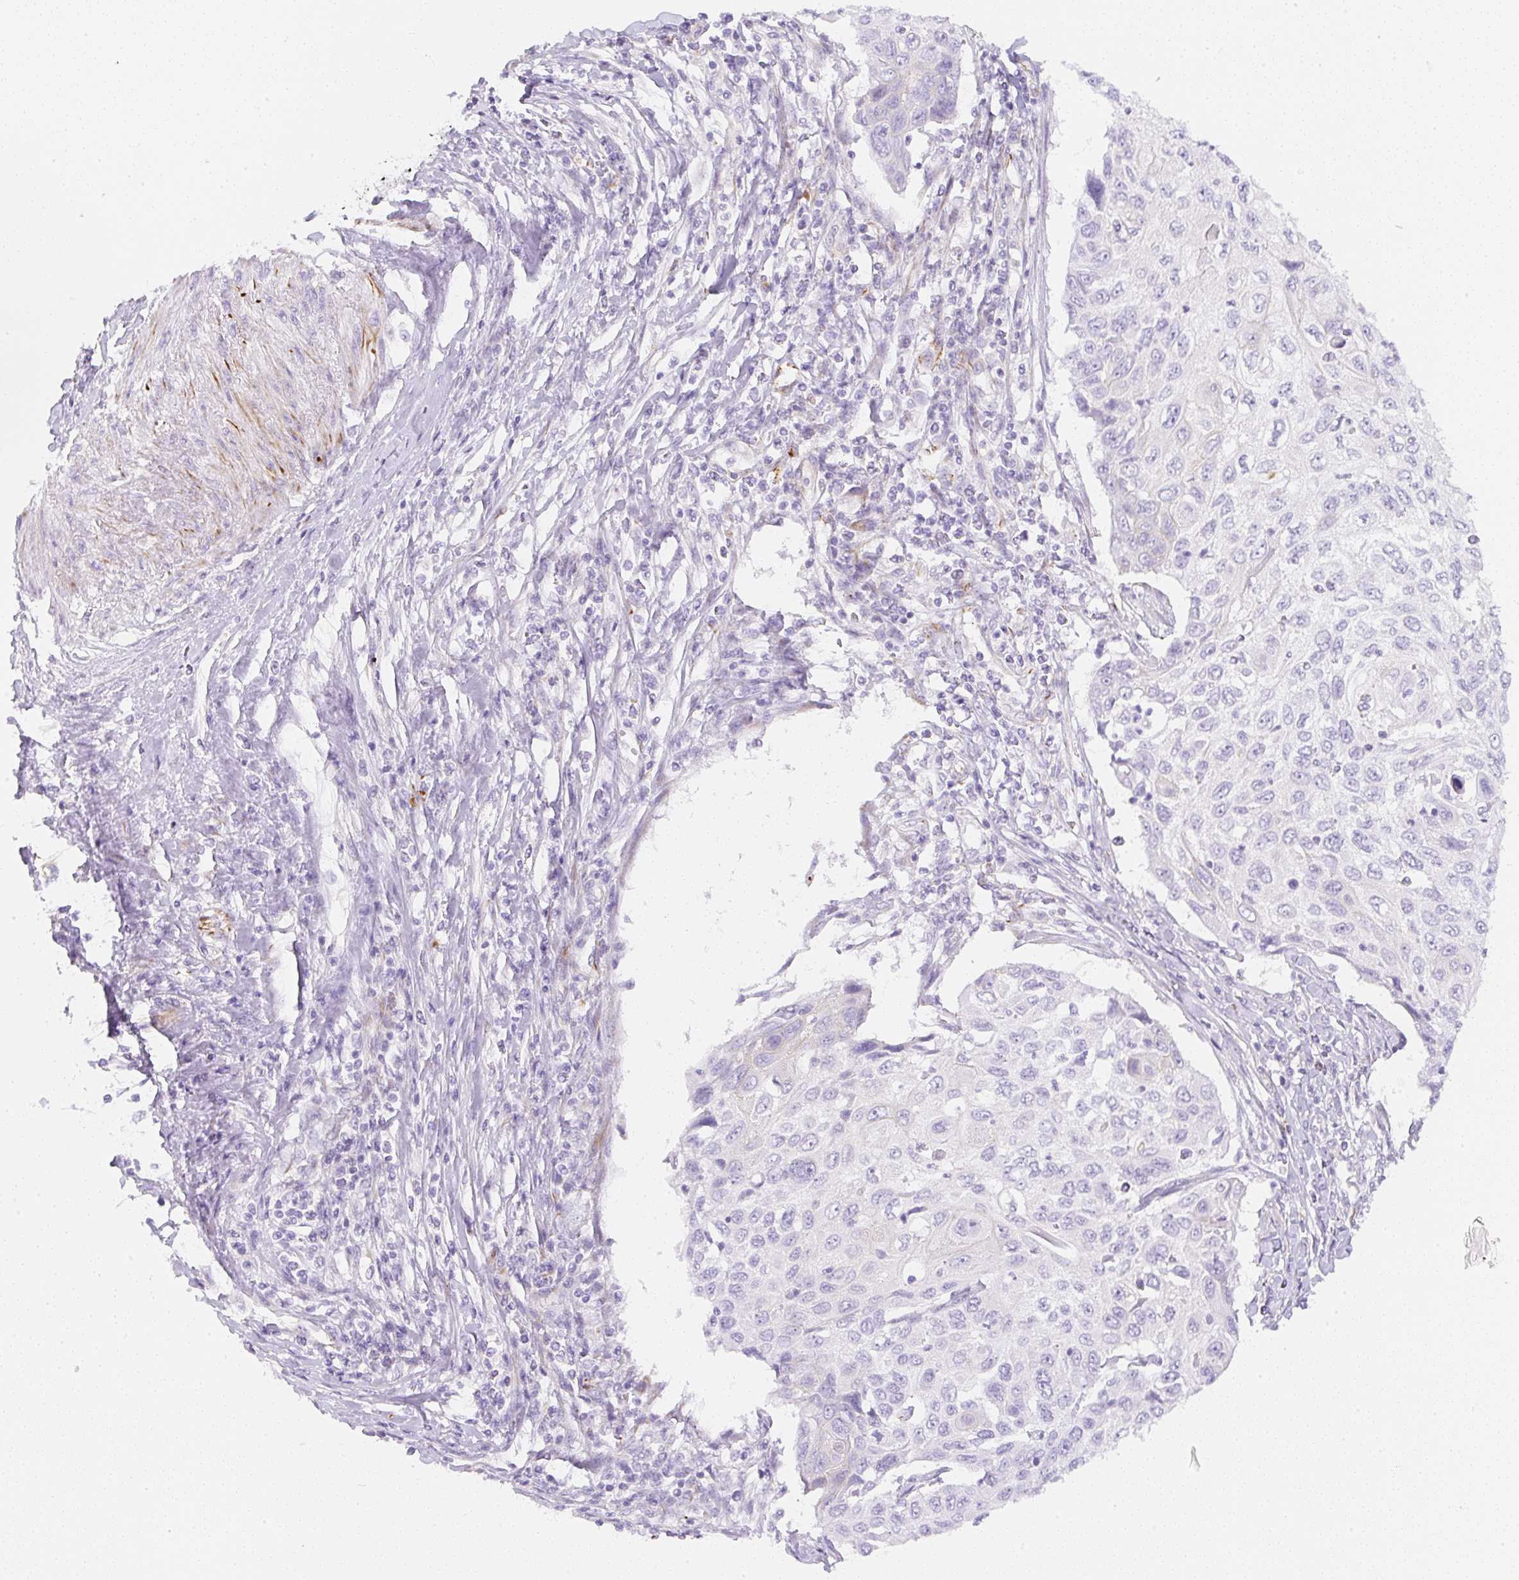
{"staining": {"intensity": "negative", "quantity": "none", "location": "none"}, "tissue": "cervical cancer", "cell_type": "Tumor cells", "image_type": "cancer", "snomed": [{"axis": "morphology", "description": "Squamous cell carcinoma, NOS"}, {"axis": "topography", "description": "Cervix"}], "caption": "Immunohistochemistry micrograph of cervical squamous cell carcinoma stained for a protein (brown), which exhibits no staining in tumor cells.", "gene": "ZNF689", "patient": {"sex": "female", "age": 70}}